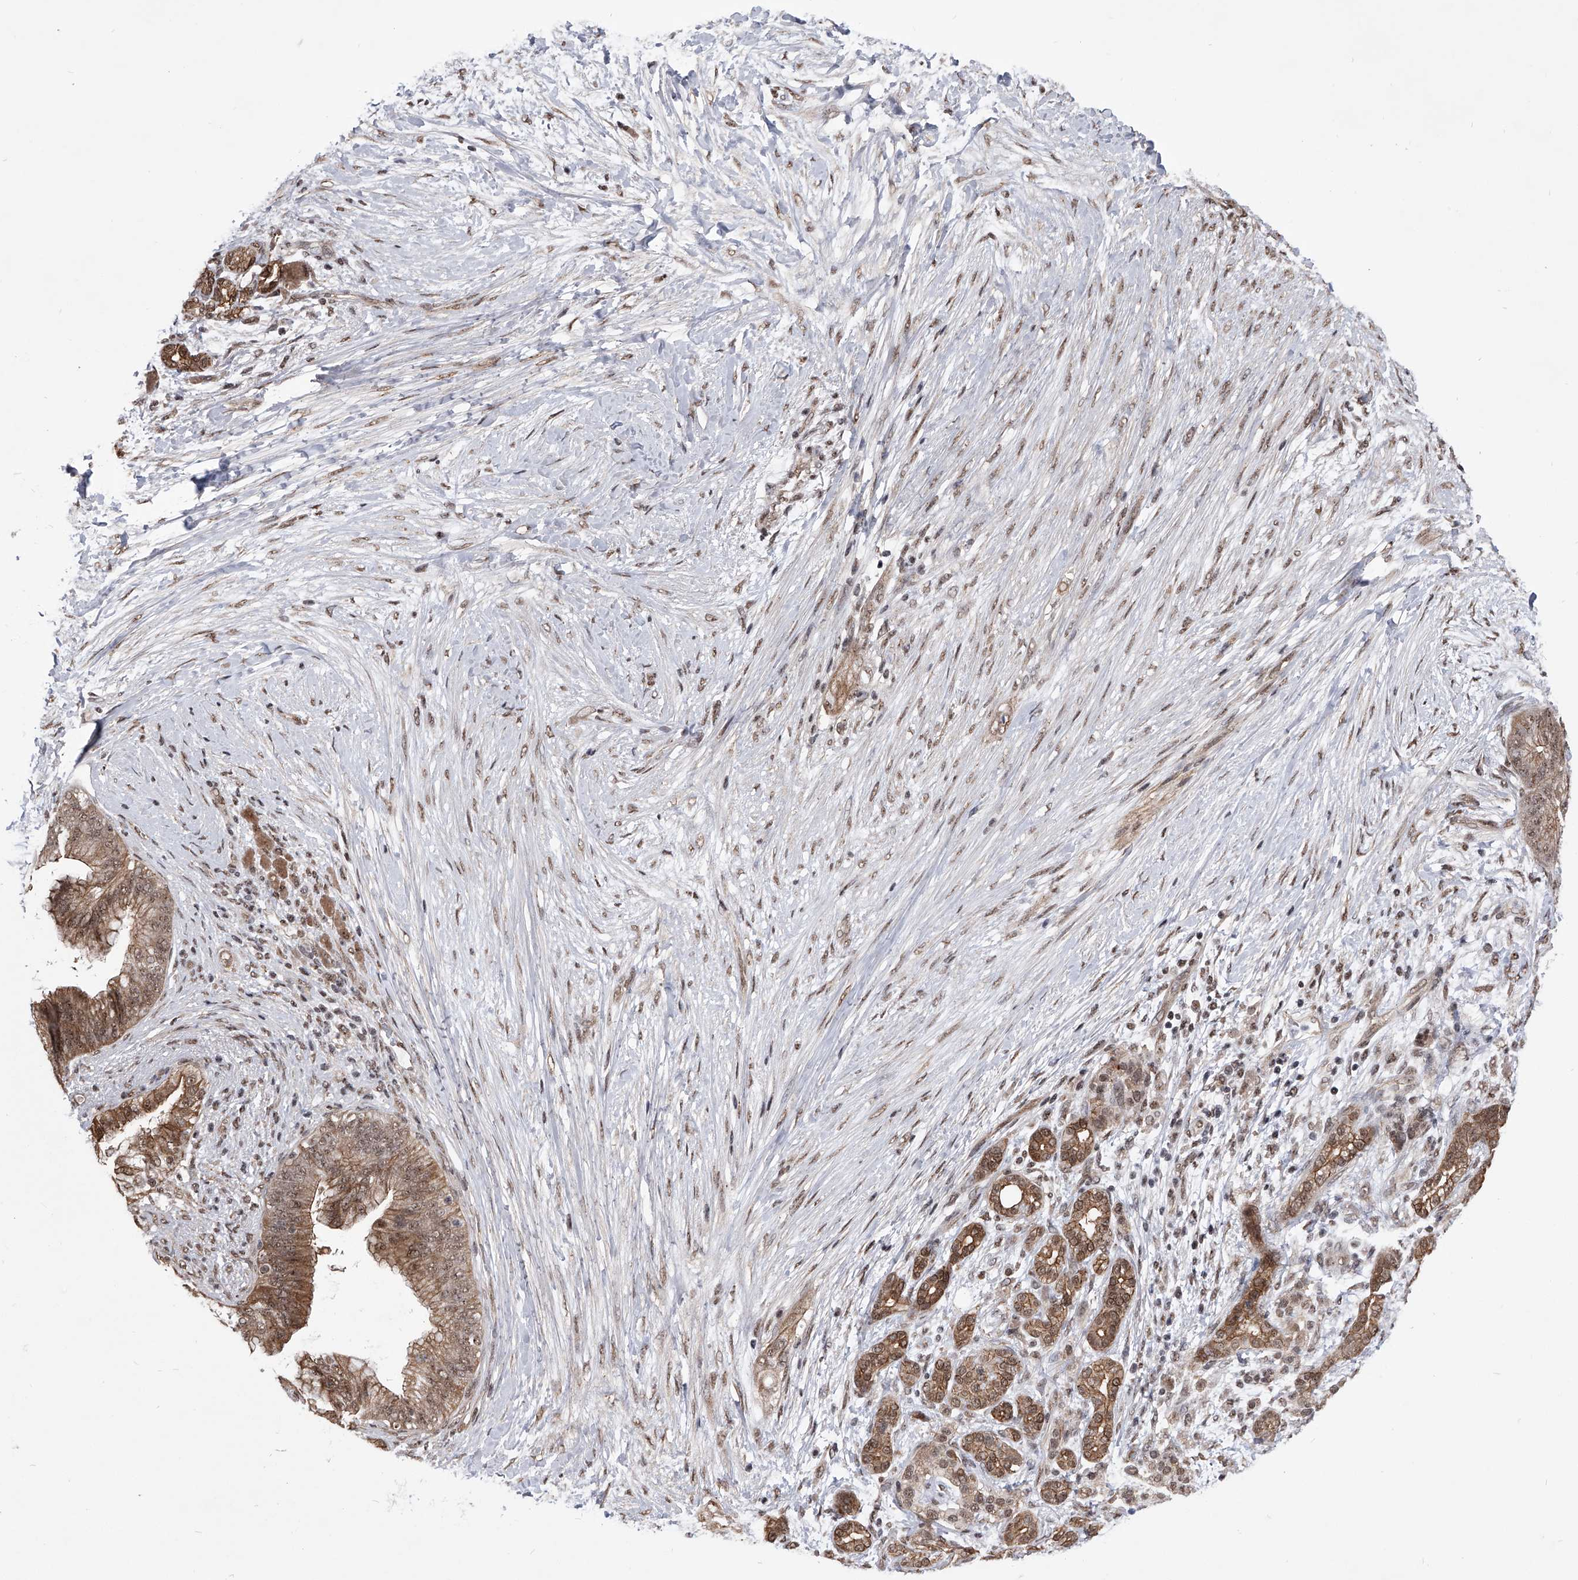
{"staining": {"intensity": "moderate", "quantity": ">75%", "location": "cytoplasmic/membranous,nuclear"}, "tissue": "pancreatic cancer", "cell_type": "Tumor cells", "image_type": "cancer", "snomed": [{"axis": "morphology", "description": "Adenocarcinoma, NOS"}, {"axis": "topography", "description": "Pancreas"}], "caption": "DAB immunohistochemical staining of pancreatic cancer (adenocarcinoma) reveals moderate cytoplasmic/membranous and nuclear protein expression in about >75% of tumor cells.", "gene": "ZNF76", "patient": {"sex": "male", "age": 53}}